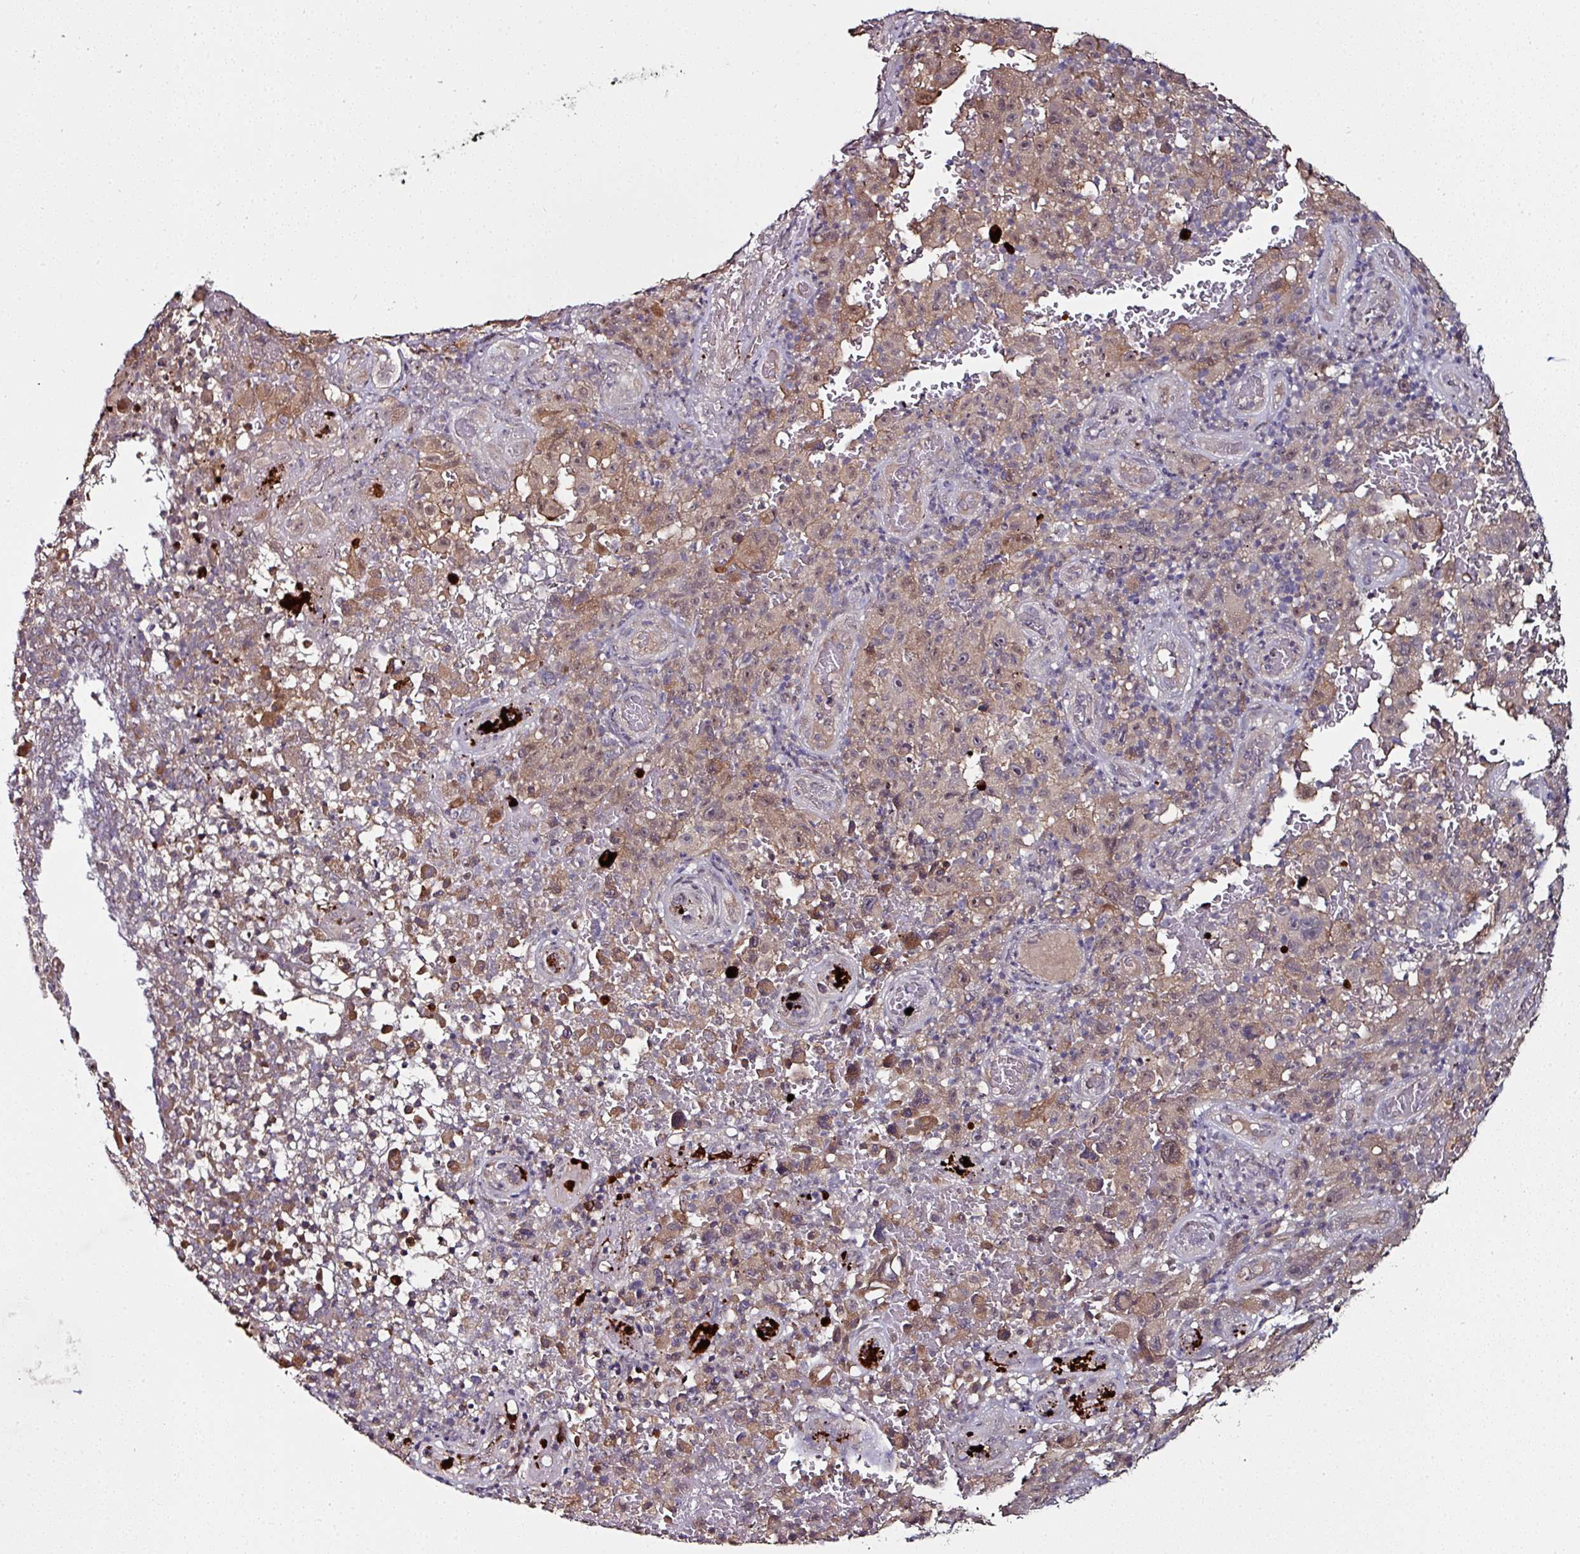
{"staining": {"intensity": "weak", "quantity": "25%-75%", "location": "cytoplasmic/membranous"}, "tissue": "melanoma", "cell_type": "Tumor cells", "image_type": "cancer", "snomed": [{"axis": "morphology", "description": "Malignant melanoma, NOS"}, {"axis": "topography", "description": "Skin"}], "caption": "Immunohistochemical staining of malignant melanoma reveals low levels of weak cytoplasmic/membranous protein staining in approximately 25%-75% of tumor cells. (DAB = brown stain, brightfield microscopy at high magnification).", "gene": "CTDSP2", "patient": {"sex": "female", "age": 82}}